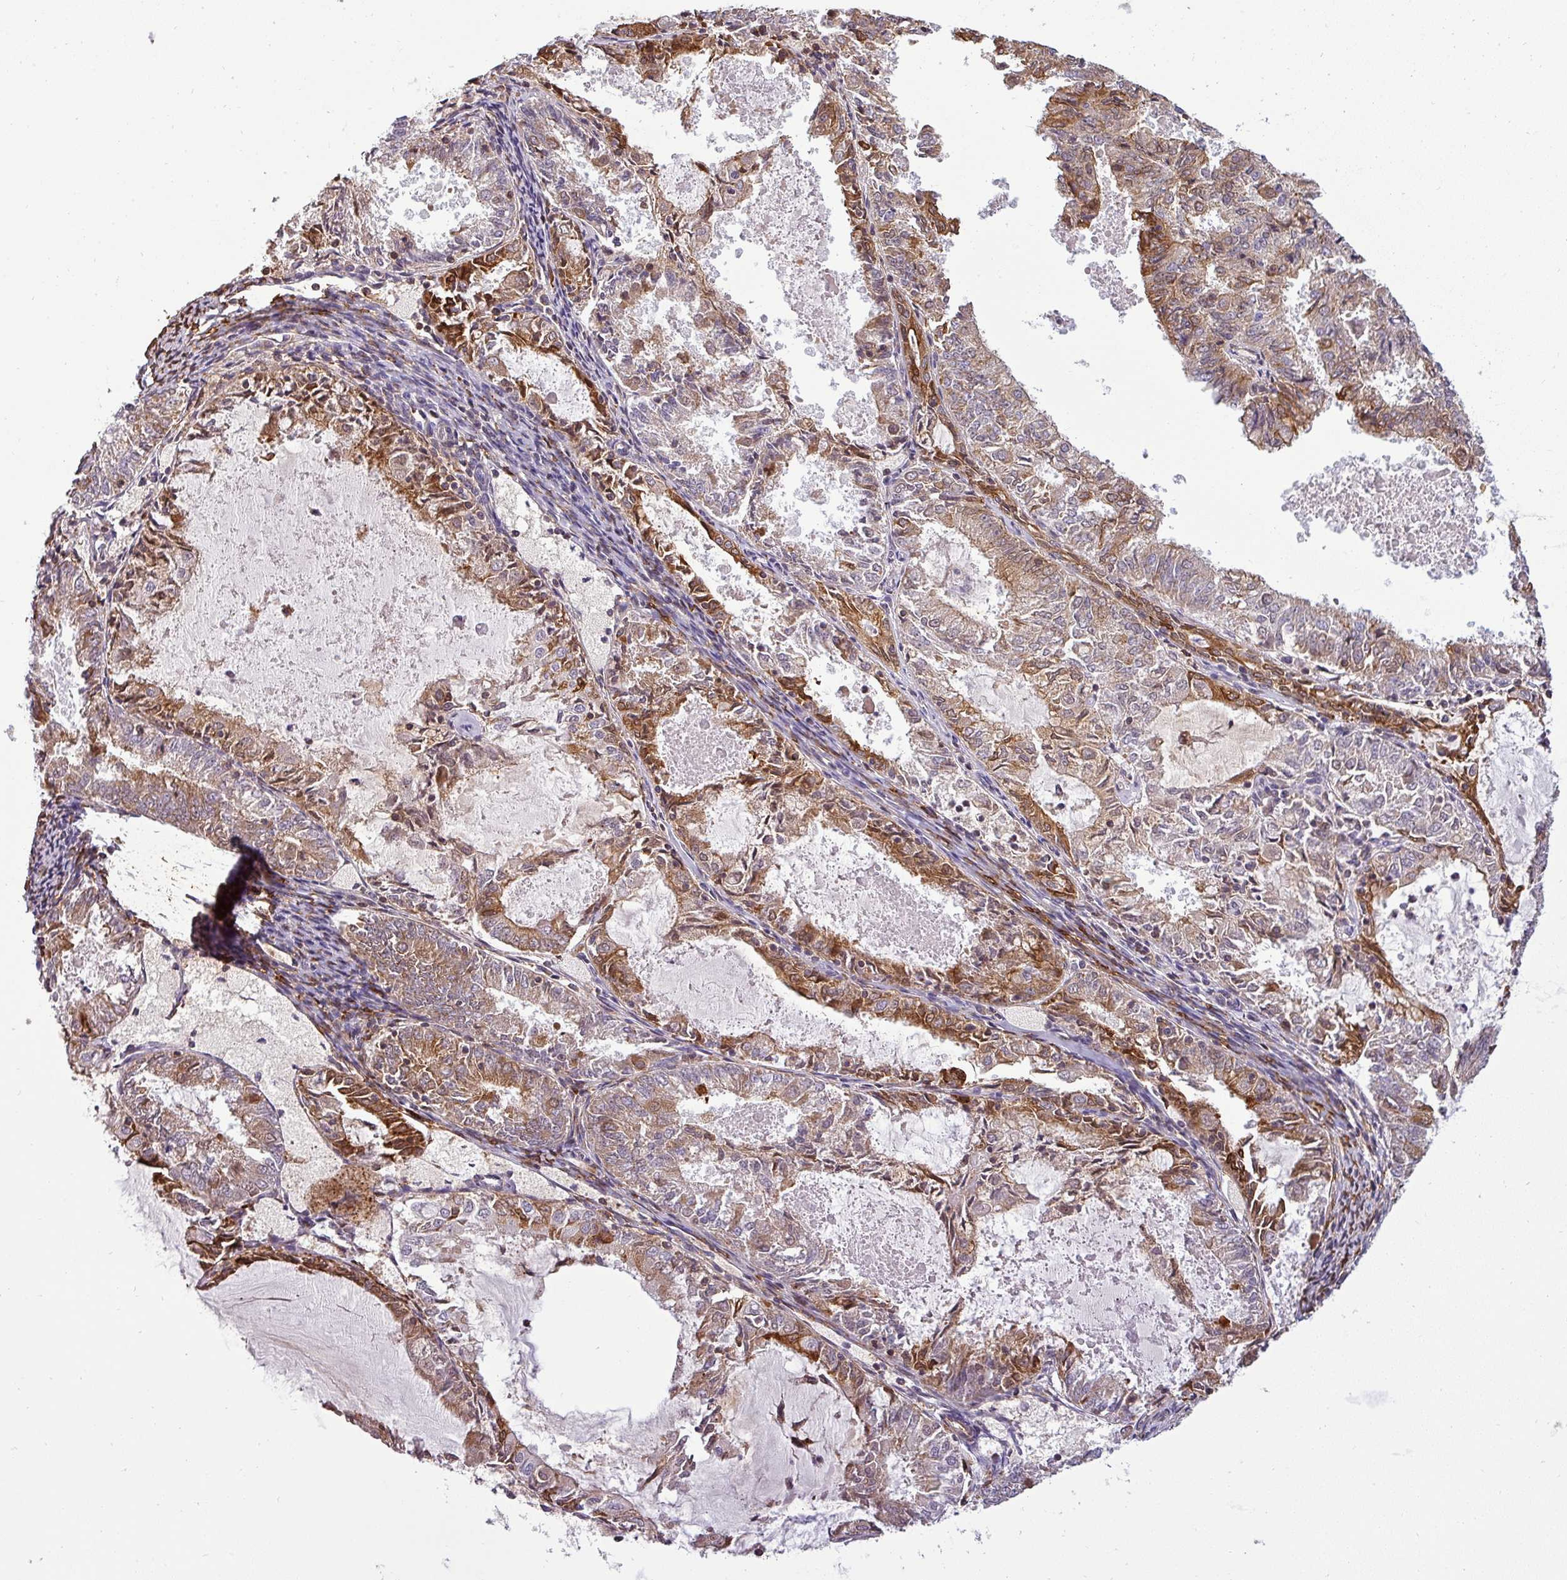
{"staining": {"intensity": "moderate", "quantity": "25%-75%", "location": "cytoplasmic/membranous"}, "tissue": "endometrial cancer", "cell_type": "Tumor cells", "image_type": "cancer", "snomed": [{"axis": "morphology", "description": "Adenocarcinoma, NOS"}, {"axis": "topography", "description": "Endometrium"}], "caption": "This photomicrograph displays IHC staining of human adenocarcinoma (endometrial), with medium moderate cytoplasmic/membranous staining in about 25%-75% of tumor cells.", "gene": "ZNF835", "patient": {"sex": "female", "age": 57}}